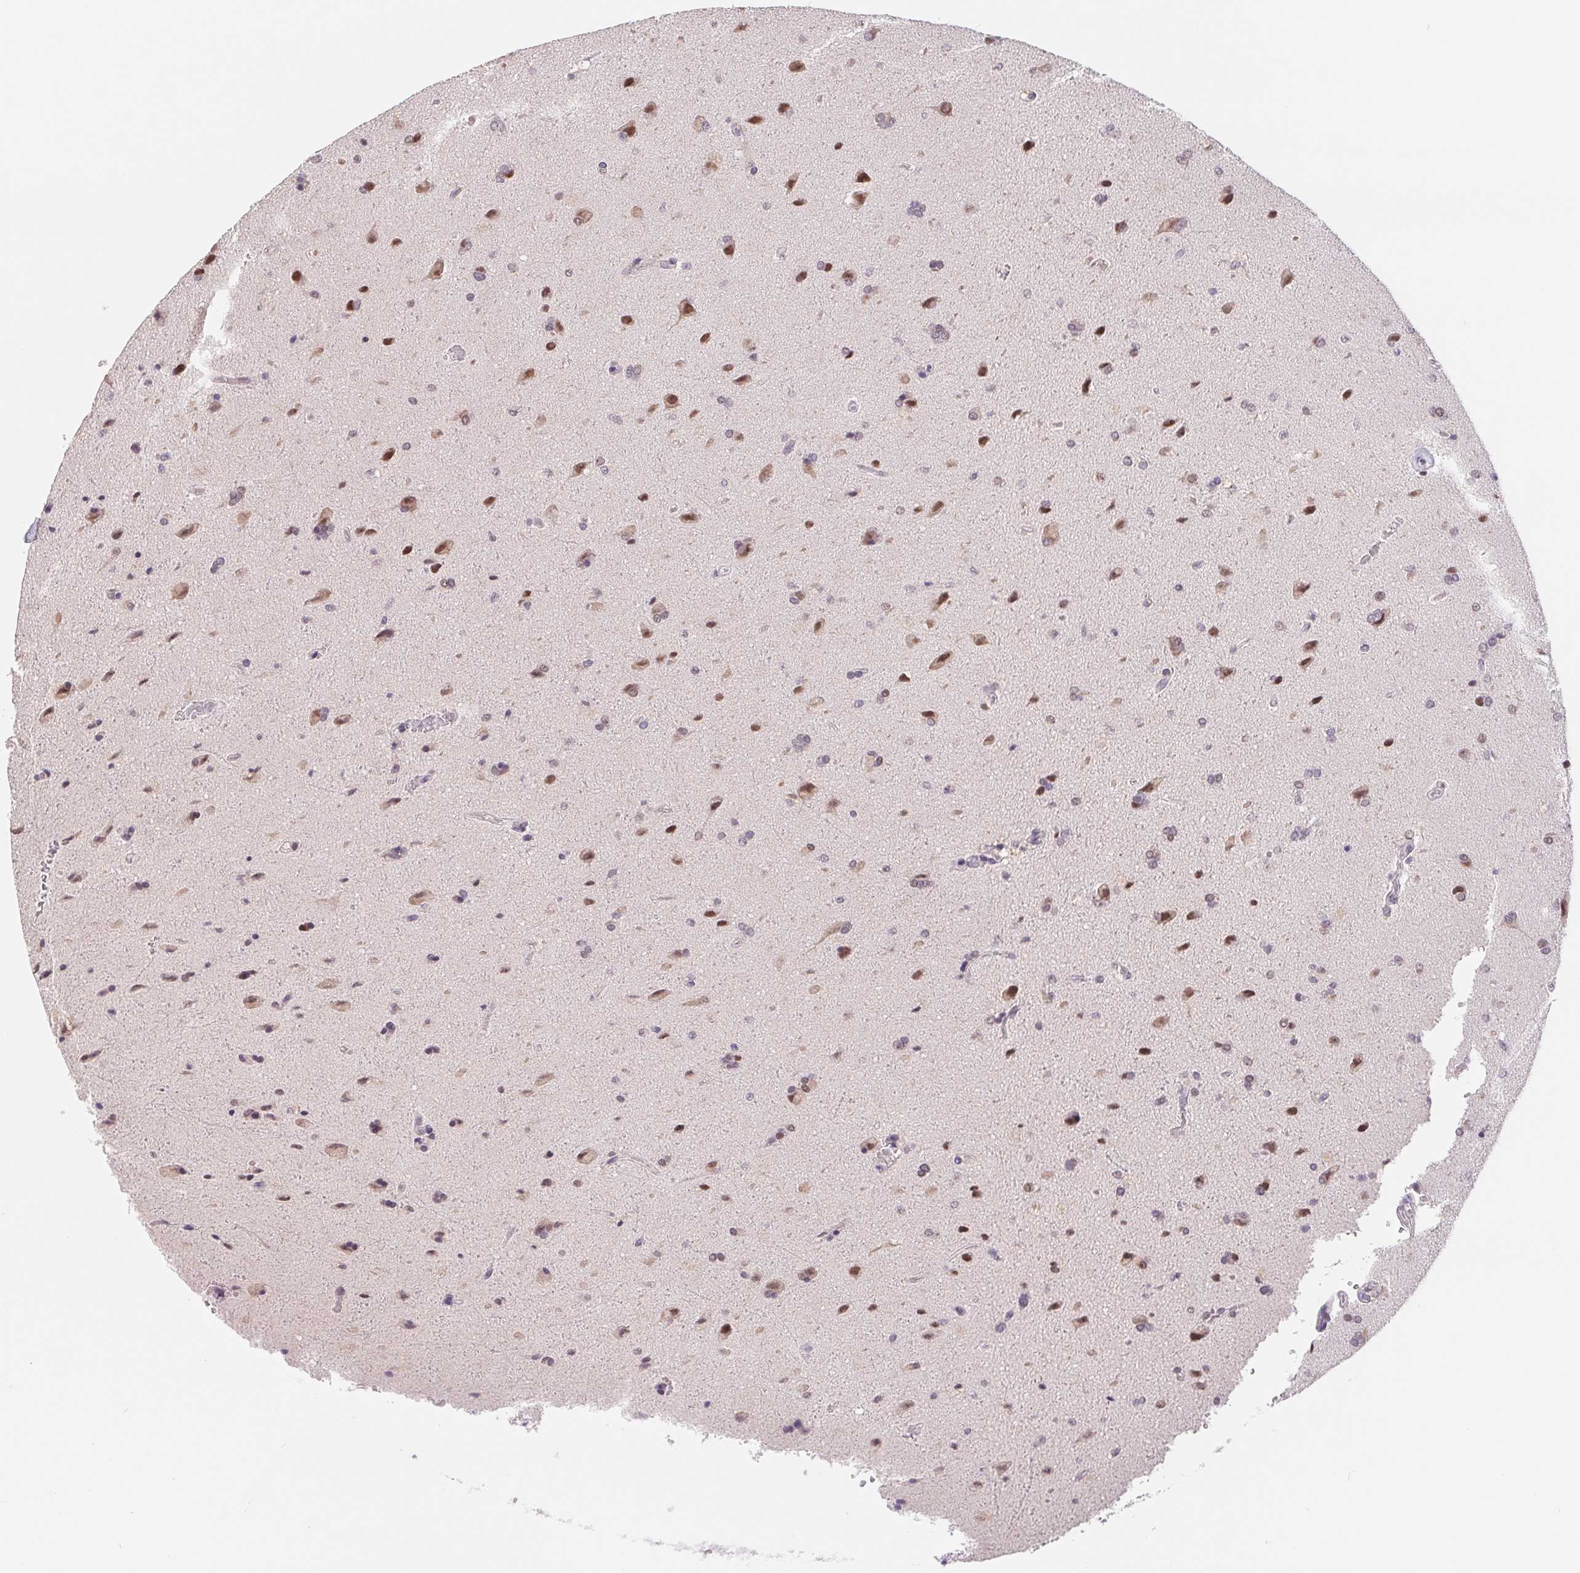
{"staining": {"intensity": "moderate", "quantity": "25%-75%", "location": "nuclear"}, "tissue": "glioma", "cell_type": "Tumor cells", "image_type": "cancer", "snomed": [{"axis": "morphology", "description": "Glioma, malignant, High grade"}, {"axis": "topography", "description": "Brain"}], "caption": "IHC of glioma displays medium levels of moderate nuclear expression in about 25%-75% of tumor cells.", "gene": "LCA5L", "patient": {"sex": "male", "age": 68}}